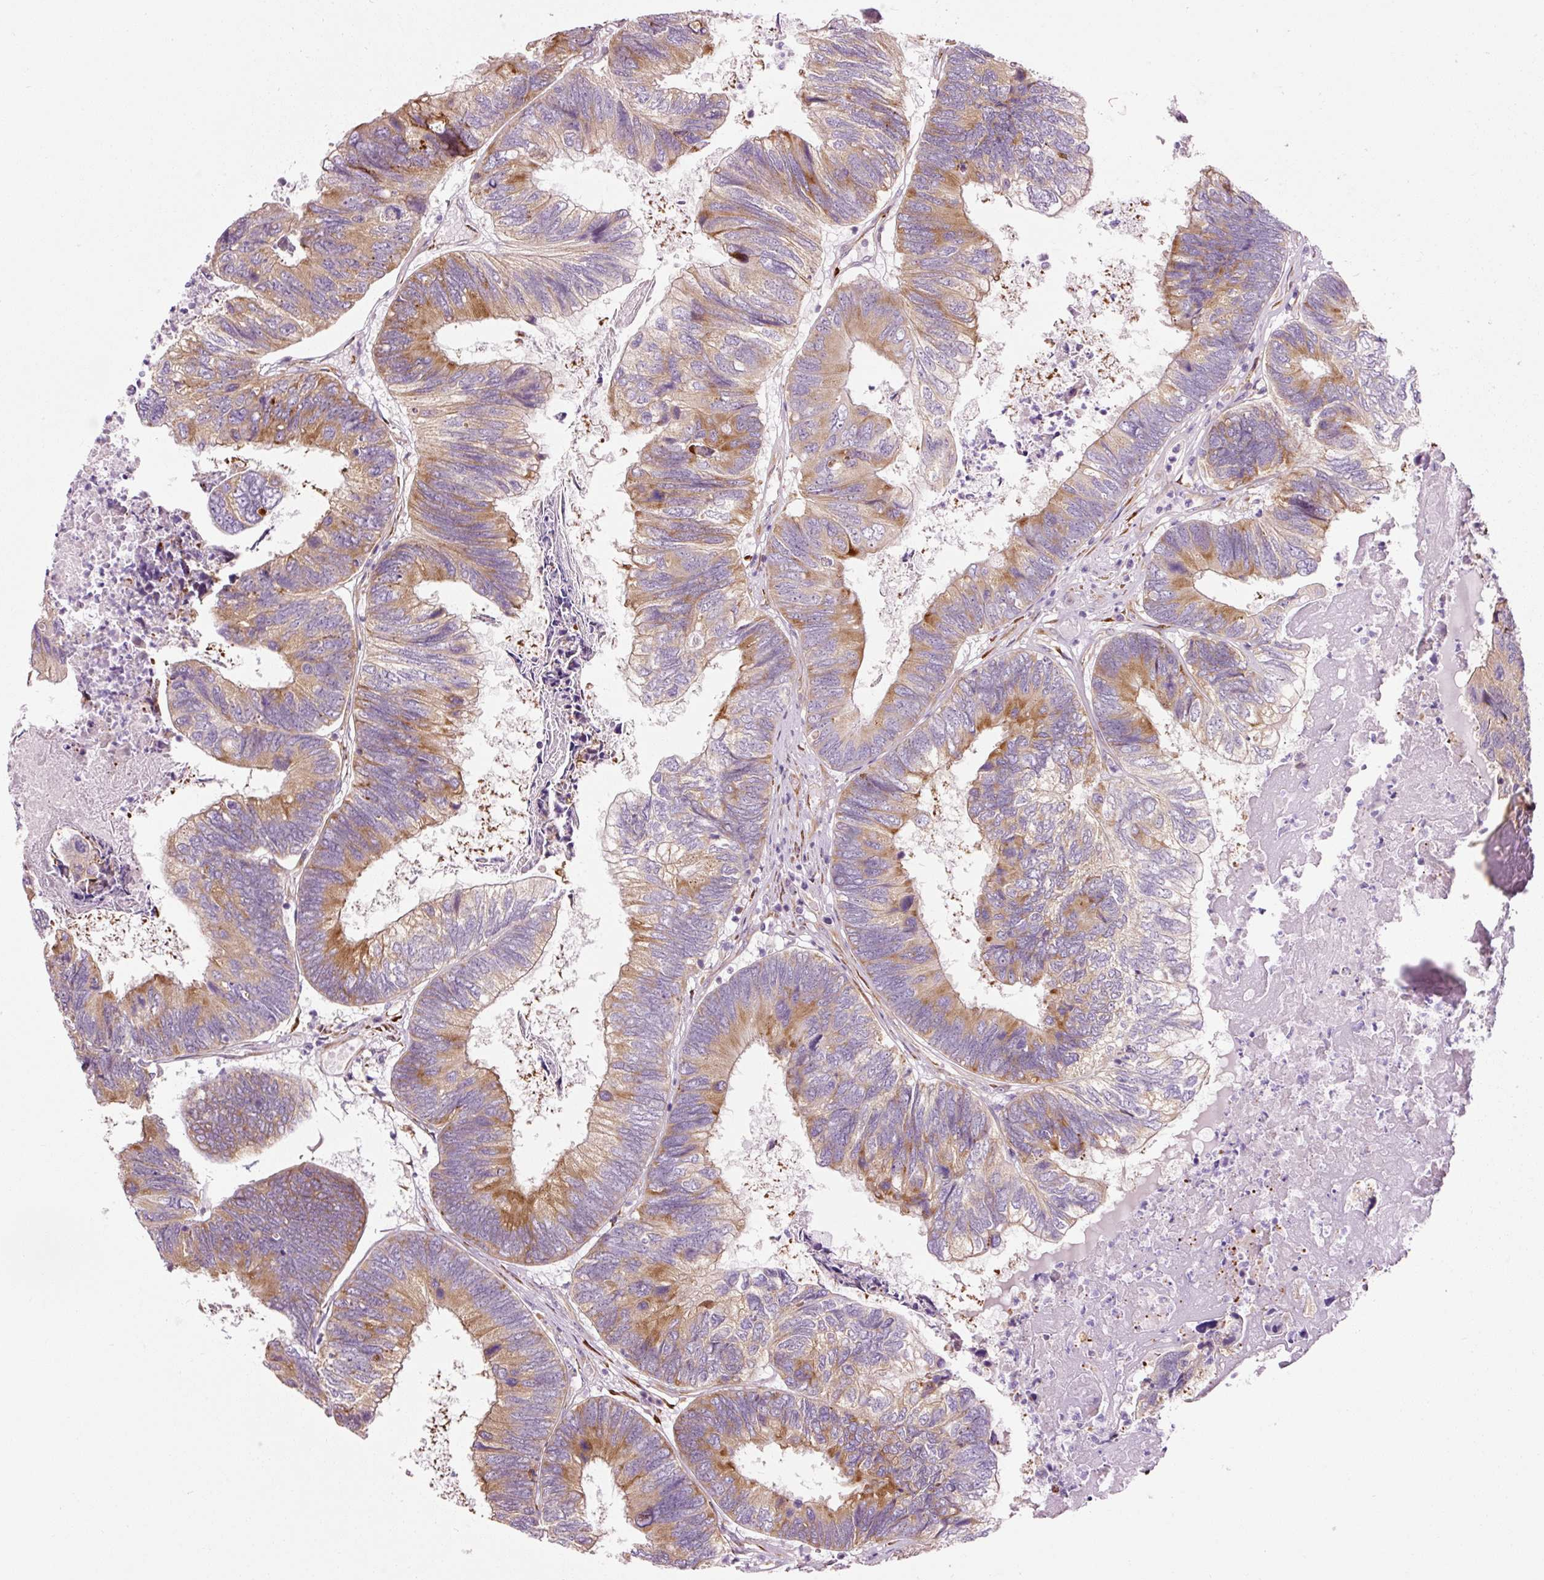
{"staining": {"intensity": "moderate", "quantity": "25%-75%", "location": "cytoplasmic/membranous"}, "tissue": "colorectal cancer", "cell_type": "Tumor cells", "image_type": "cancer", "snomed": [{"axis": "morphology", "description": "Adenocarcinoma, NOS"}, {"axis": "topography", "description": "Colon"}], "caption": "A brown stain labels moderate cytoplasmic/membranous expression of a protein in colorectal adenocarcinoma tumor cells. Using DAB (3,3'-diaminobenzidine) (brown) and hematoxylin (blue) stains, captured at high magnification using brightfield microscopy.", "gene": "RPL10A", "patient": {"sex": "female", "age": 67}}